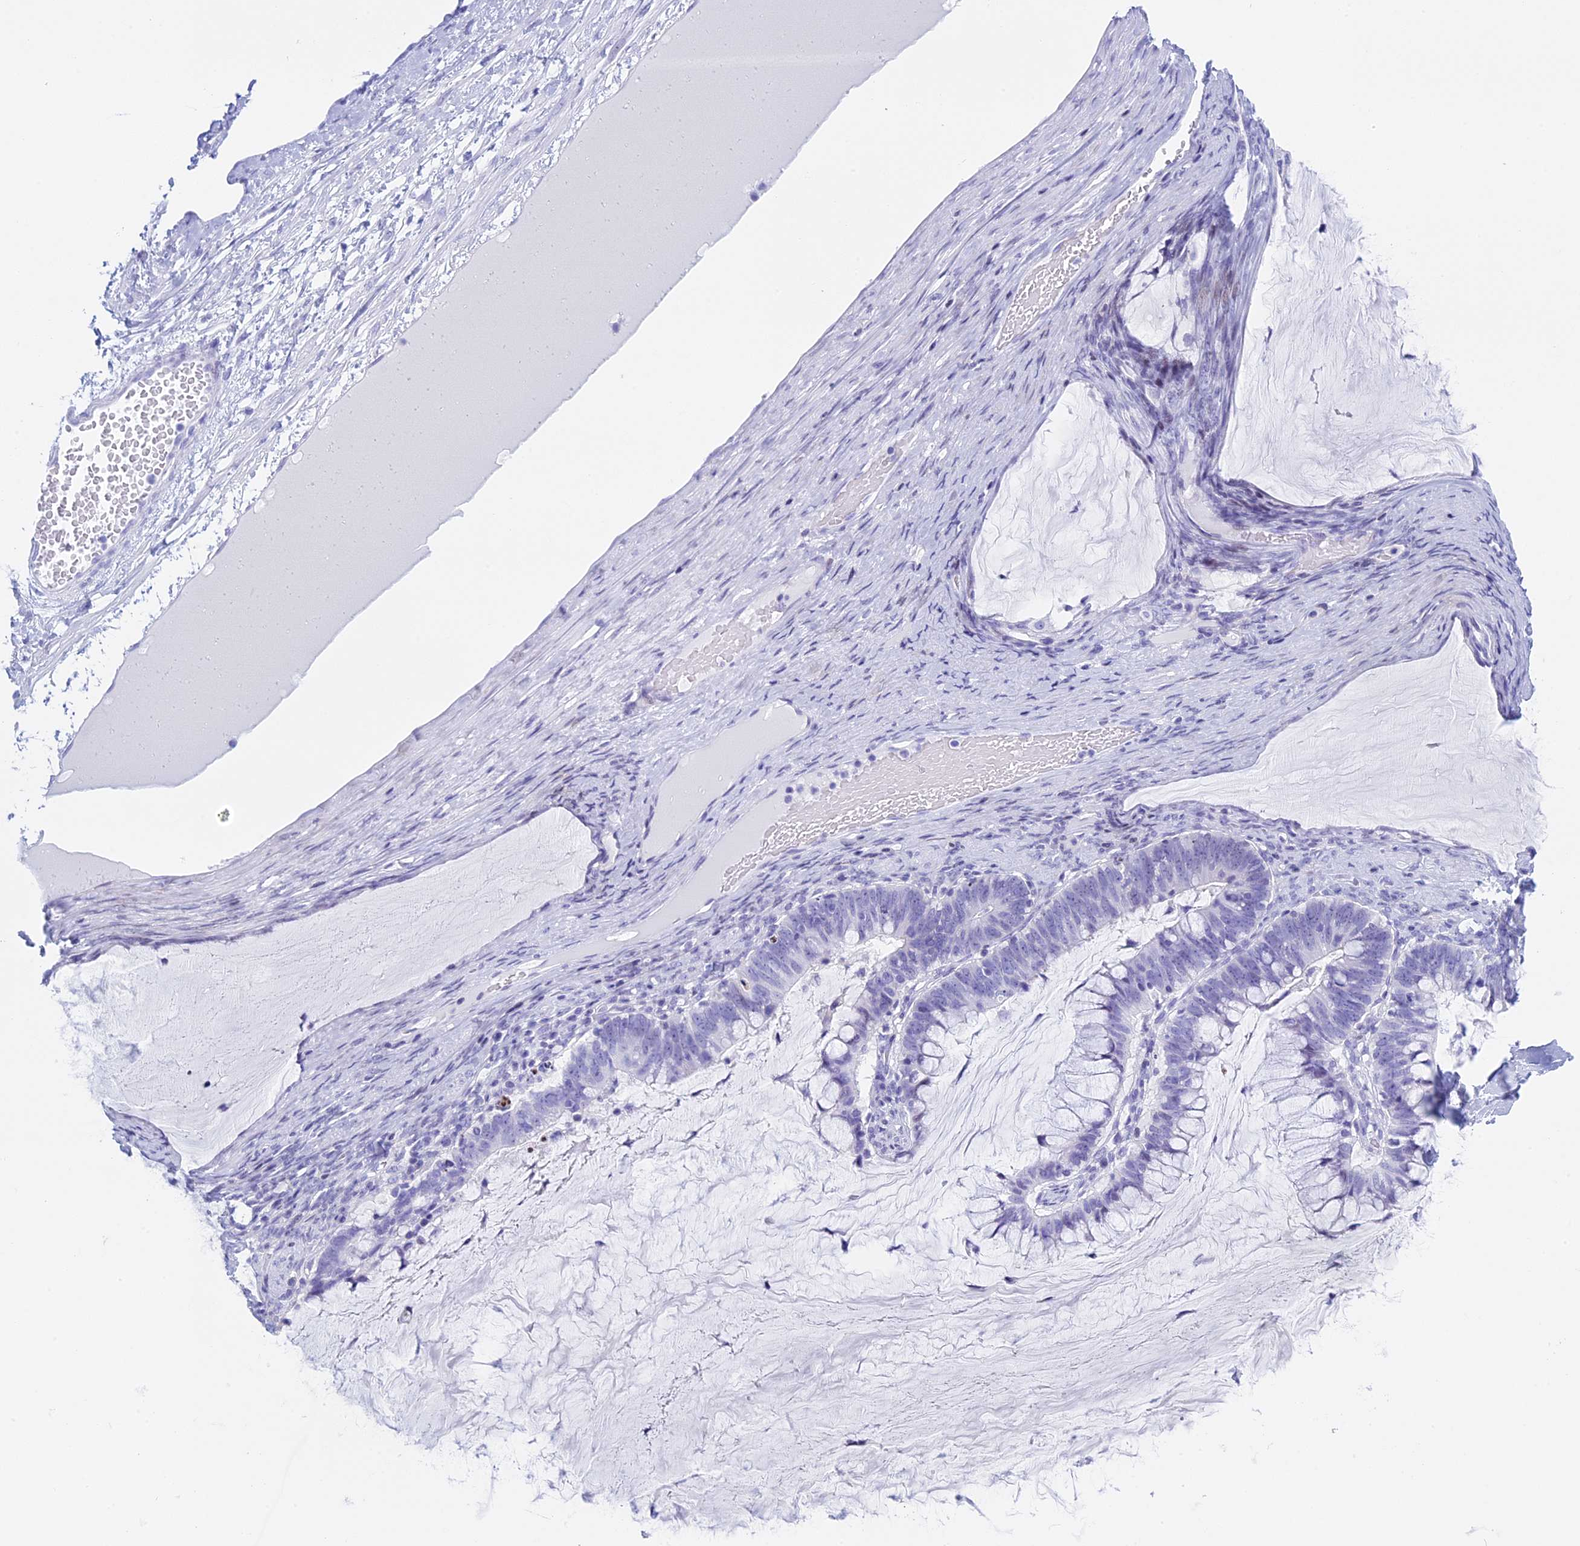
{"staining": {"intensity": "negative", "quantity": "none", "location": "none"}, "tissue": "ovarian cancer", "cell_type": "Tumor cells", "image_type": "cancer", "snomed": [{"axis": "morphology", "description": "Cystadenocarcinoma, mucinous, NOS"}, {"axis": "topography", "description": "Ovary"}], "caption": "This is an immunohistochemistry (IHC) photomicrograph of ovarian cancer. There is no positivity in tumor cells.", "gene": "KCTD21", "patient": {"sex": "female", "age": 61}}